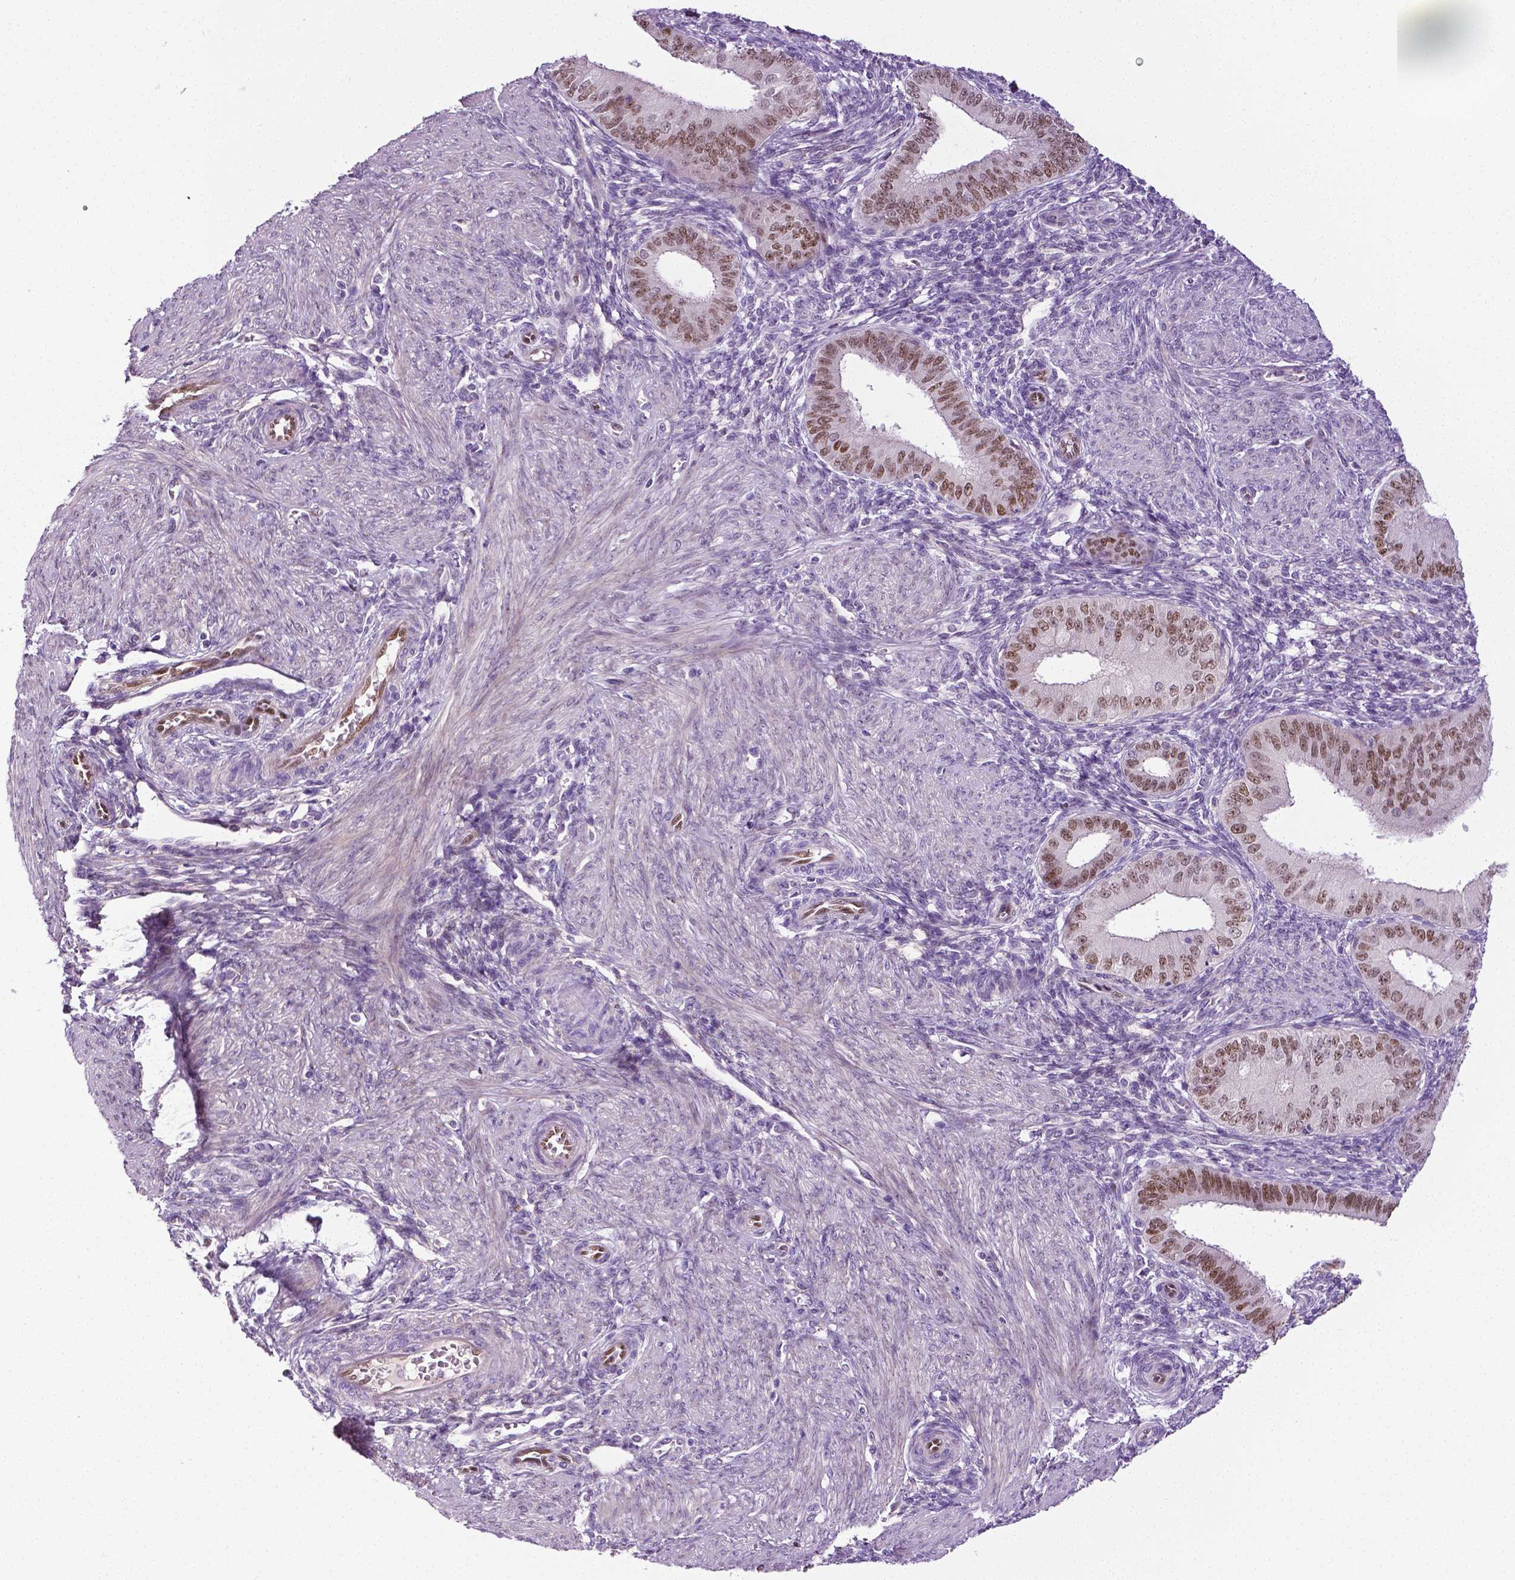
{"staining": {"intensity": "negative", "quantity": "none", "location": "none"}, "tissue": "endometrium", "cell_type": "Cells in endometrial stroma", "image_type": "normal", "snomed": [{"axis": "morphology", "description": "Normal tissue, NOS"}, {"axis": "topography", "description": "Endometrium"}], "caption": "An immunohistochemistry photomicrograph of unremarkable endometrium is shown. There is no staining in cells in endometrial stroma of endometrium.", "gene": "PTGER3", "patient": {"sex": "female", "age": 39}}